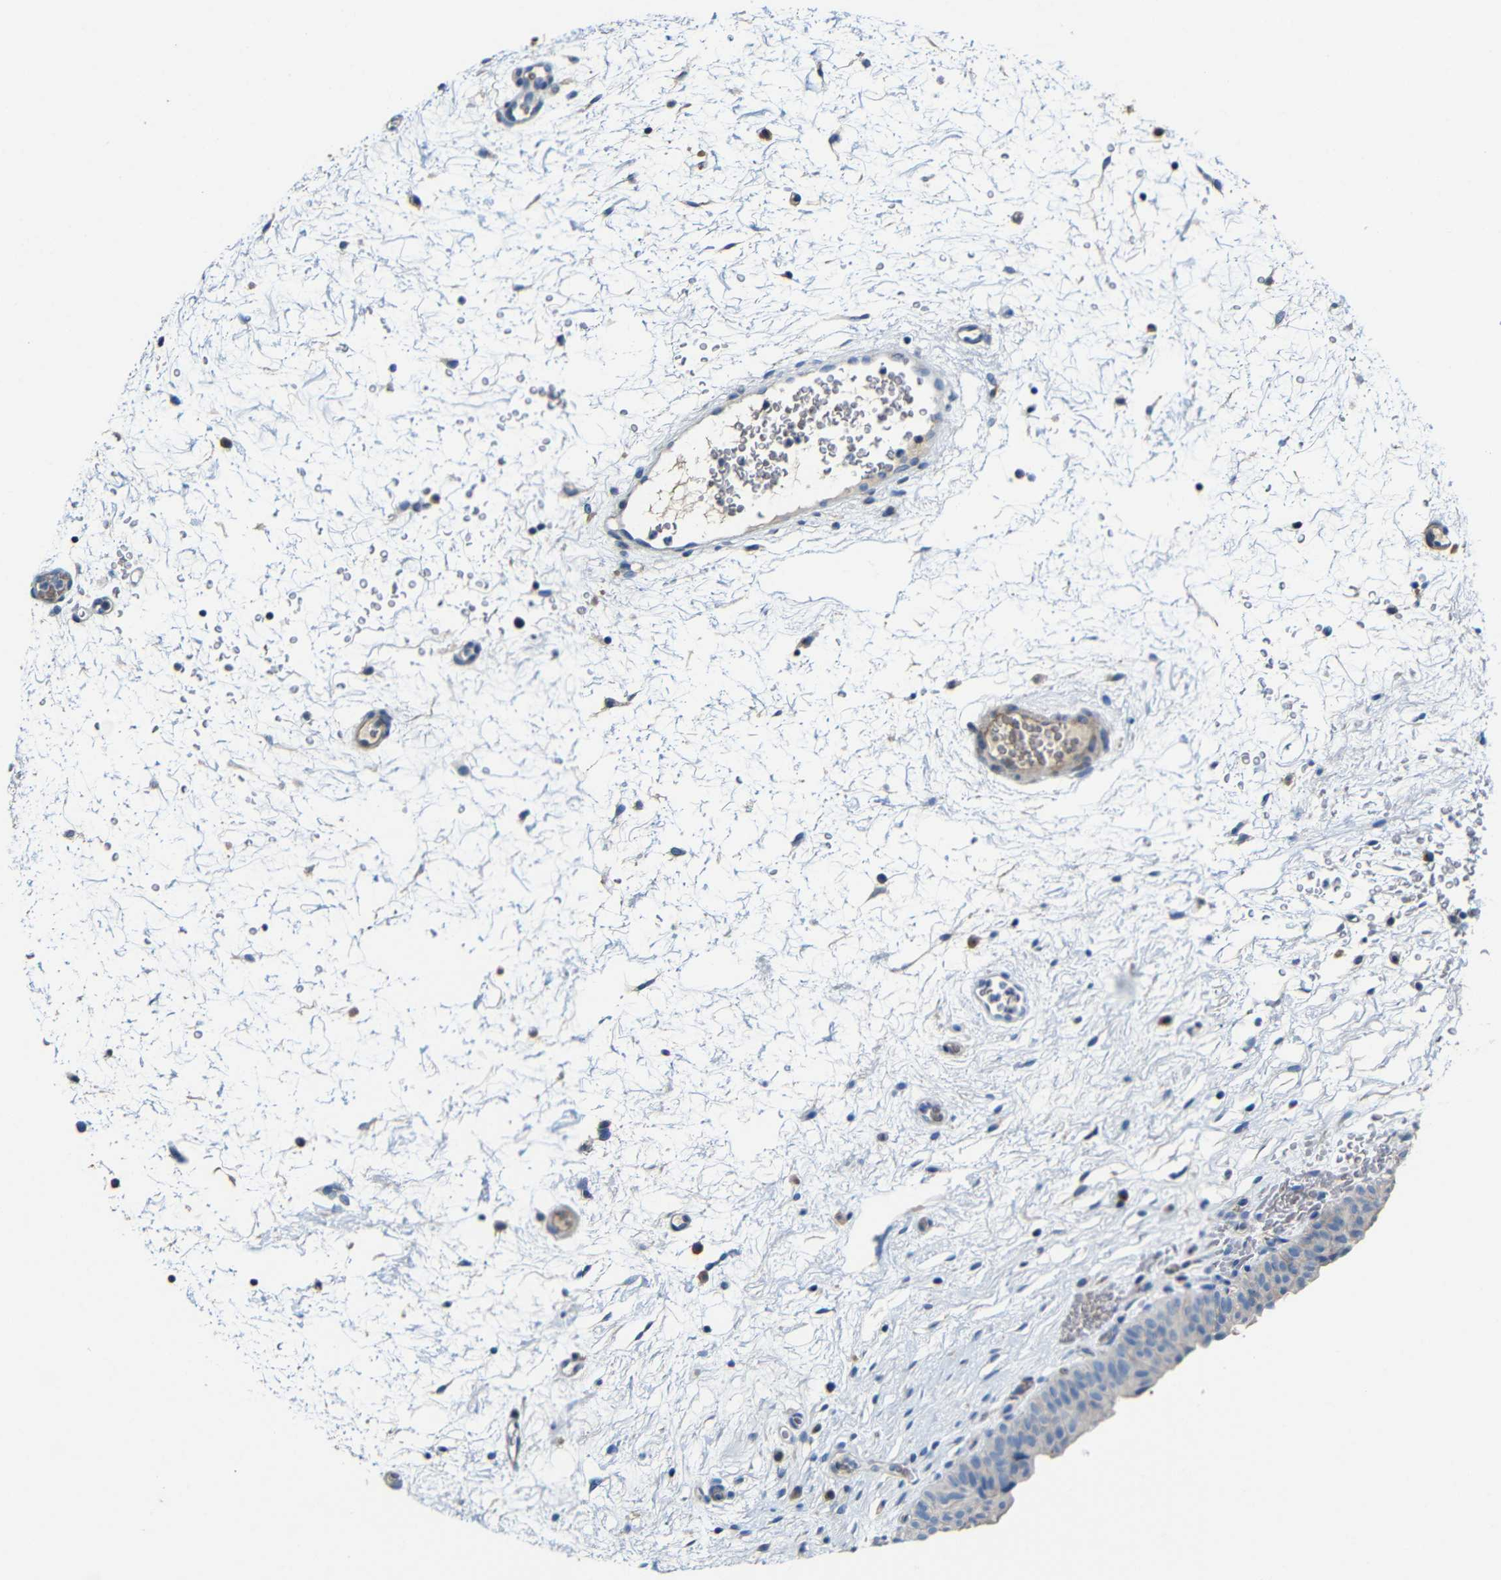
{"staining": {"intensity": "negative", "quantity": "none", "location": "none"}, "tissue": "urinary bladder", "cell_type": "Urothelial cells", "image_type": "normal", "snomed": [{"axis": "morphology", "description": "Normal tissue, NOS"}, {"axis": "topography", "description": "Urinary bladder"}], "caption": "Immunohistochemistry histopathology image of normal human urinary bladder stained for a protein (brown), which exhibits no positivity in urothelial cells.", "gene": "ACKR2", "patient": {"sex": "male", "age": 46}}